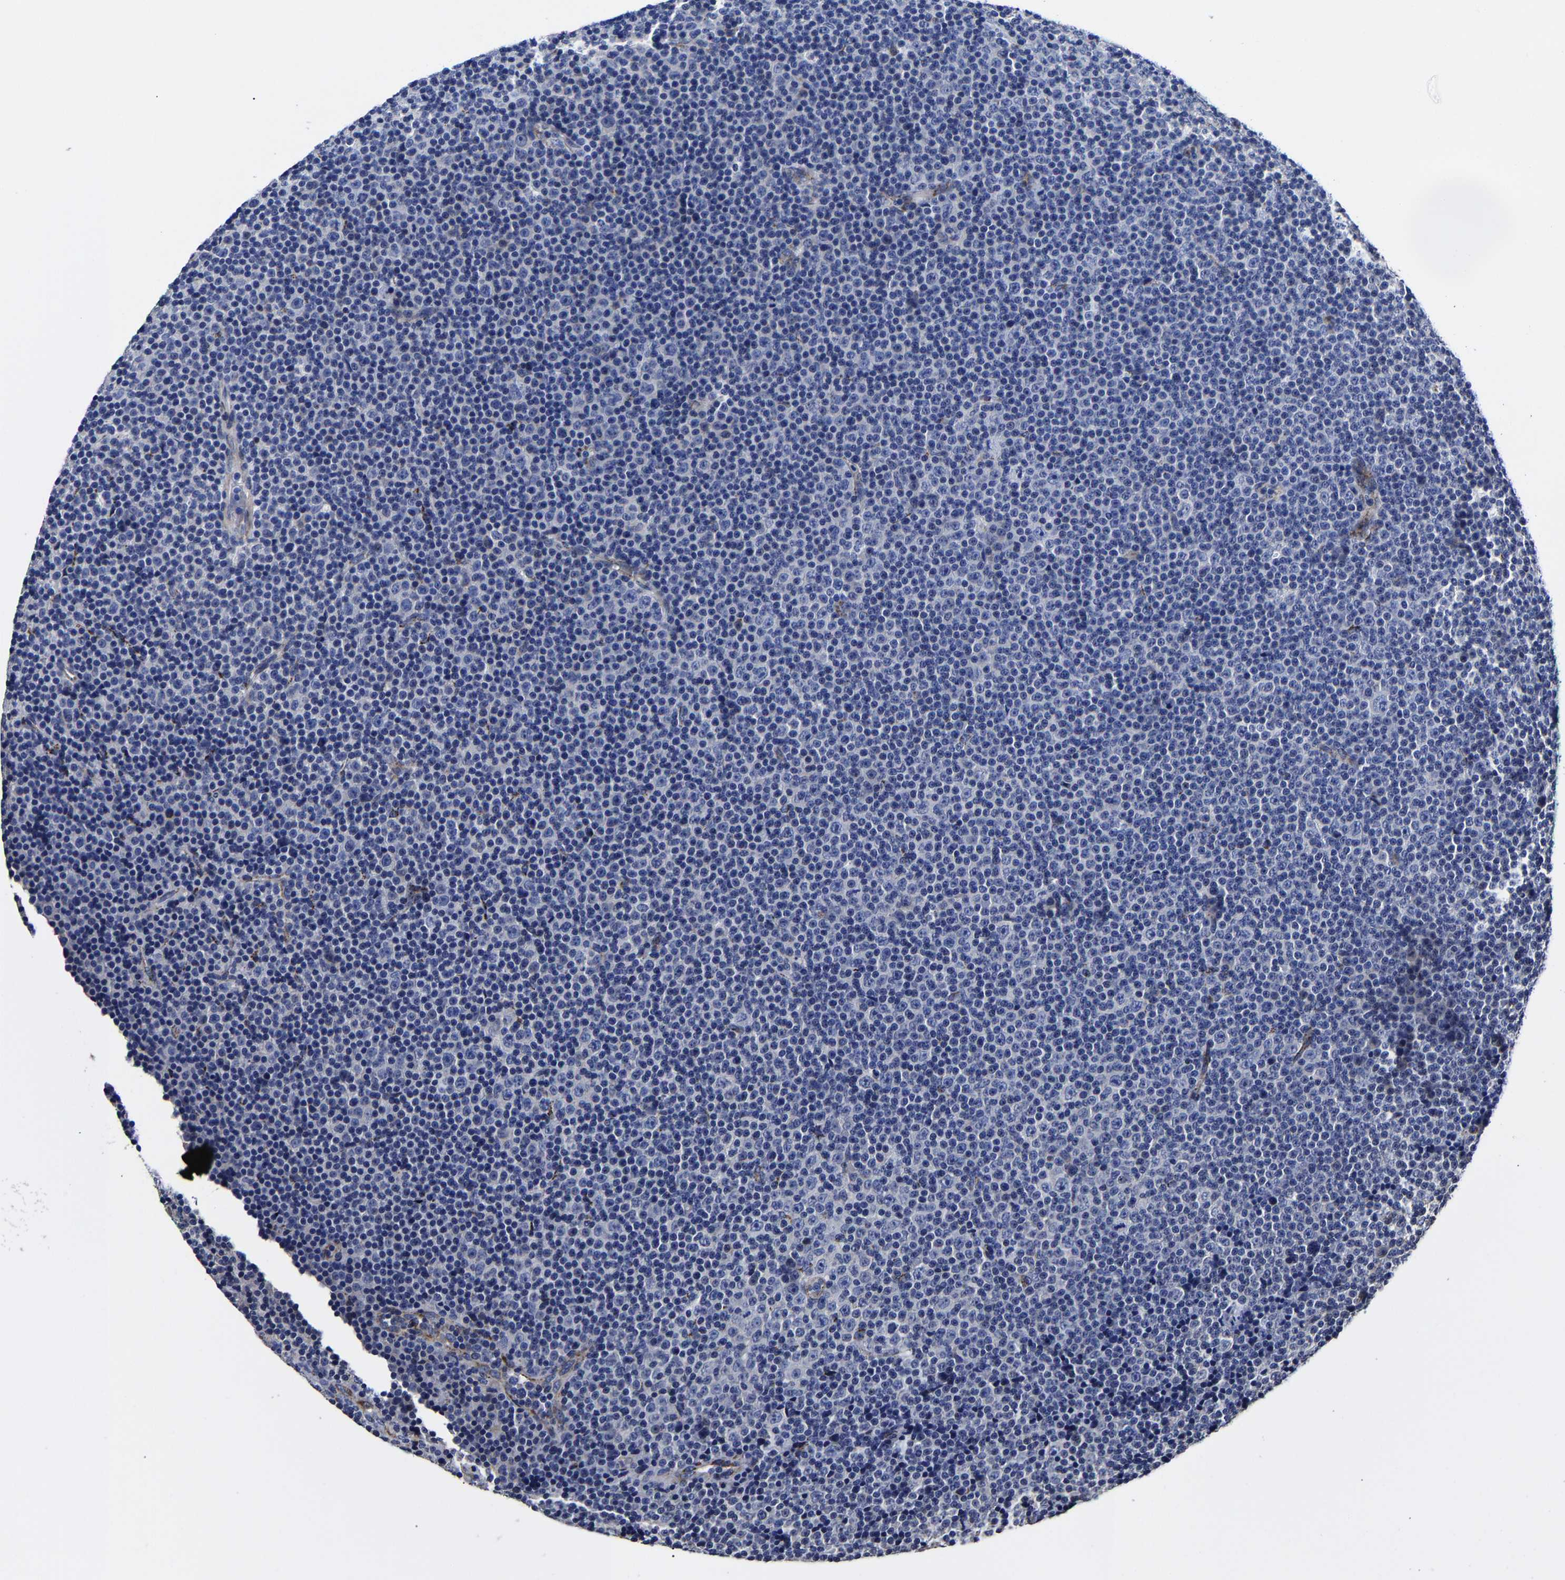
{"staining": {"intensity": "negative", "quantity": "none", "location": "none"}, "tissue": "lymphoma", "cell_type": "Tumor cells", "image_type": "cancer", "snomed": [{"axis": "morphology", "description": "Malignant lymphoma, non-Hodgkin's type, Low grade"}, {"axis": "topography", "description": "Lymph node"}], "caption": "A micrograph of lymphoma stained for a protein demonstrates no brown staining in tumor cells.", "gene": "AASS", "patient": {"sex": "female", "age": 67}}